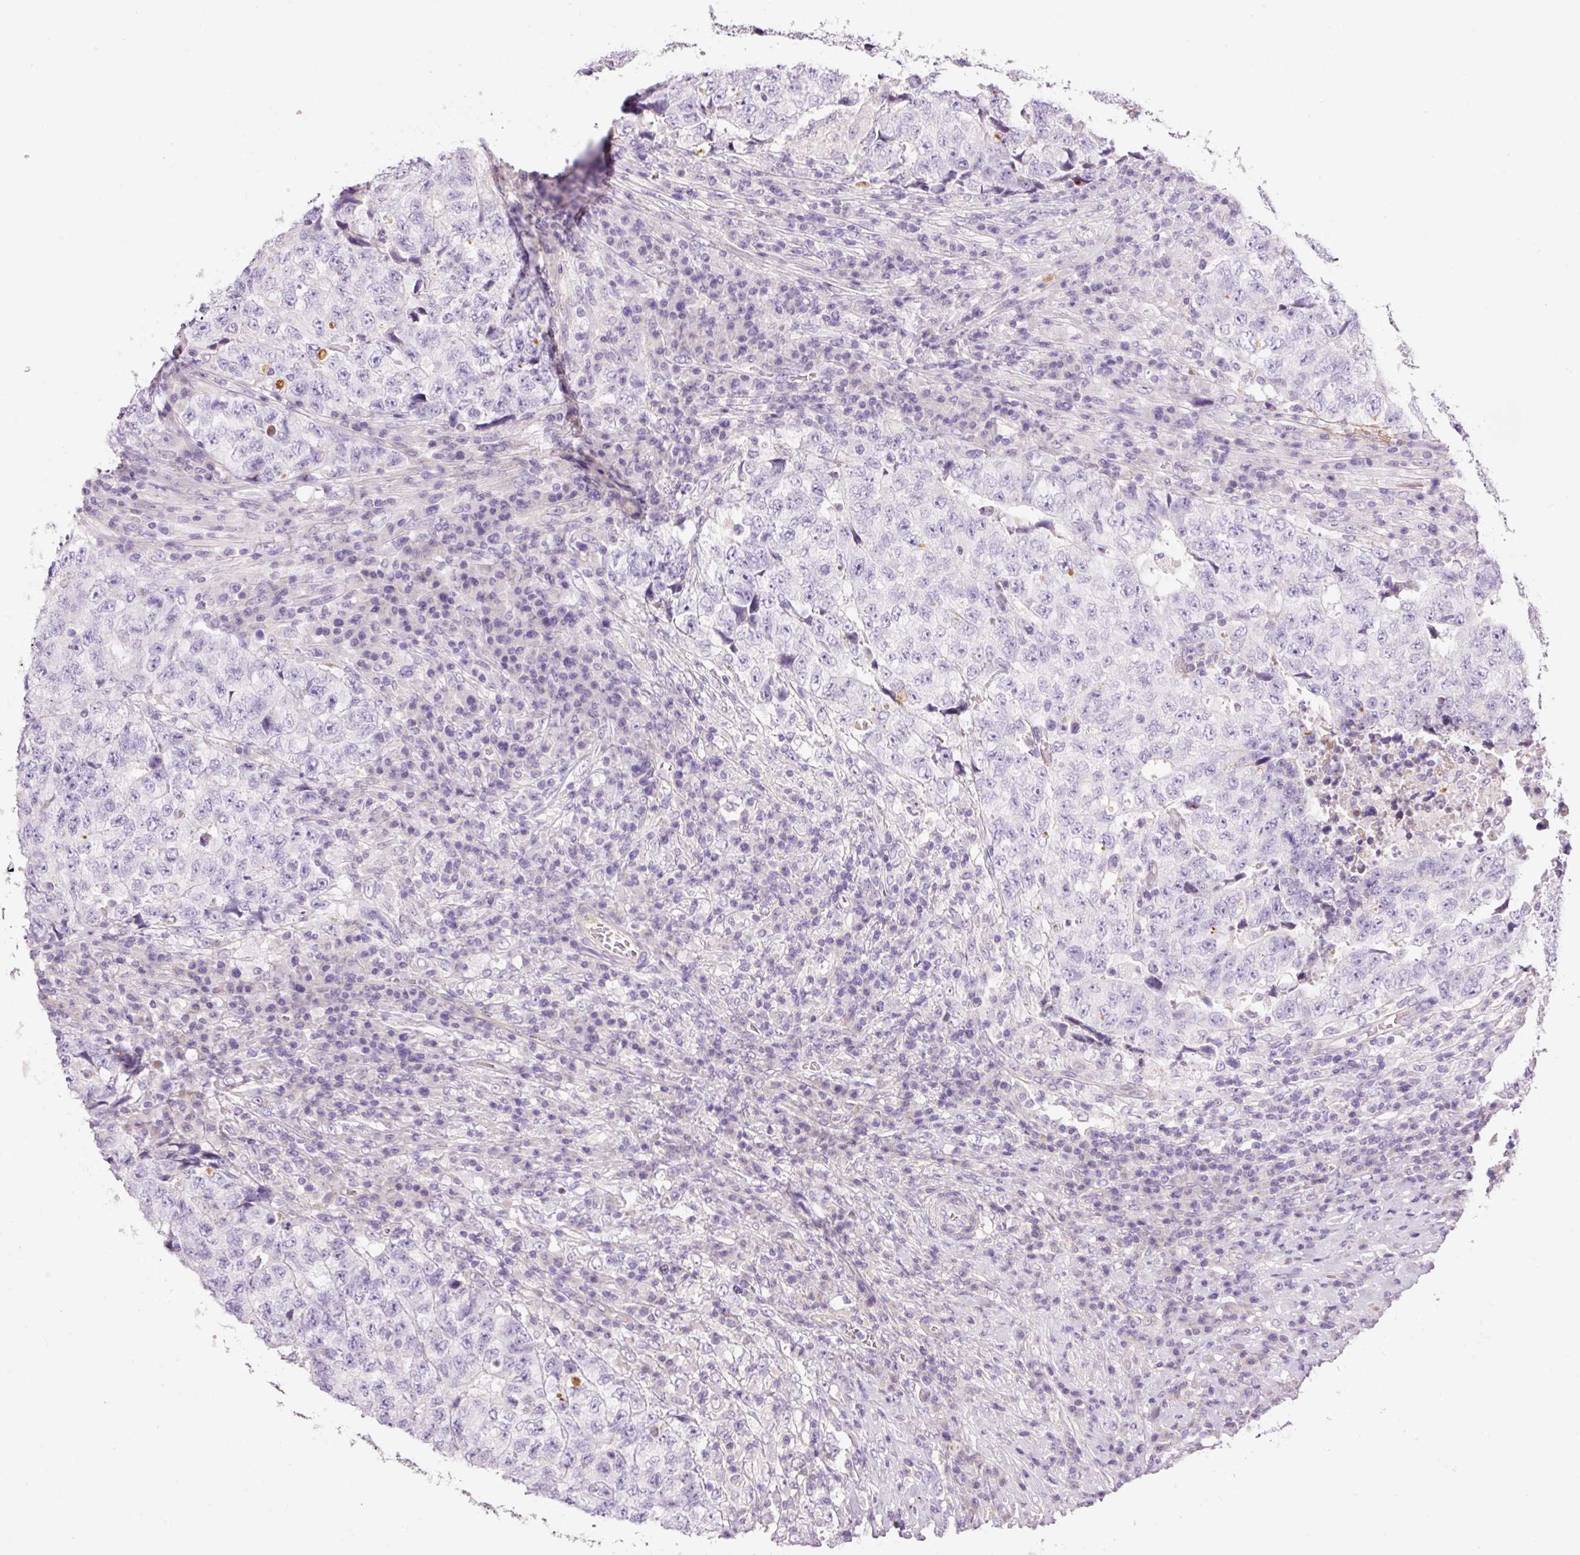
{"staining": {"intensity": "negative", "quantity": "none", "location": "none"}, "tissue": "testis cancer", "cell_type": "Tumor cells", "image_type": "cancer", "snomed": [{"axis": "morphology", "description": "Necrosis, NOS"}, {"axis": "morphology", "description": "Carcinoma, Embryonal, NOS"}, {"axis": "topography", "description": "Testis"}], "caption": "Tumor cells are negative for brown protein staining in testis cancer (embryonal carcinoma).", "gene": "KPNA5", "patient": {"sex": "male", "age": 19}}